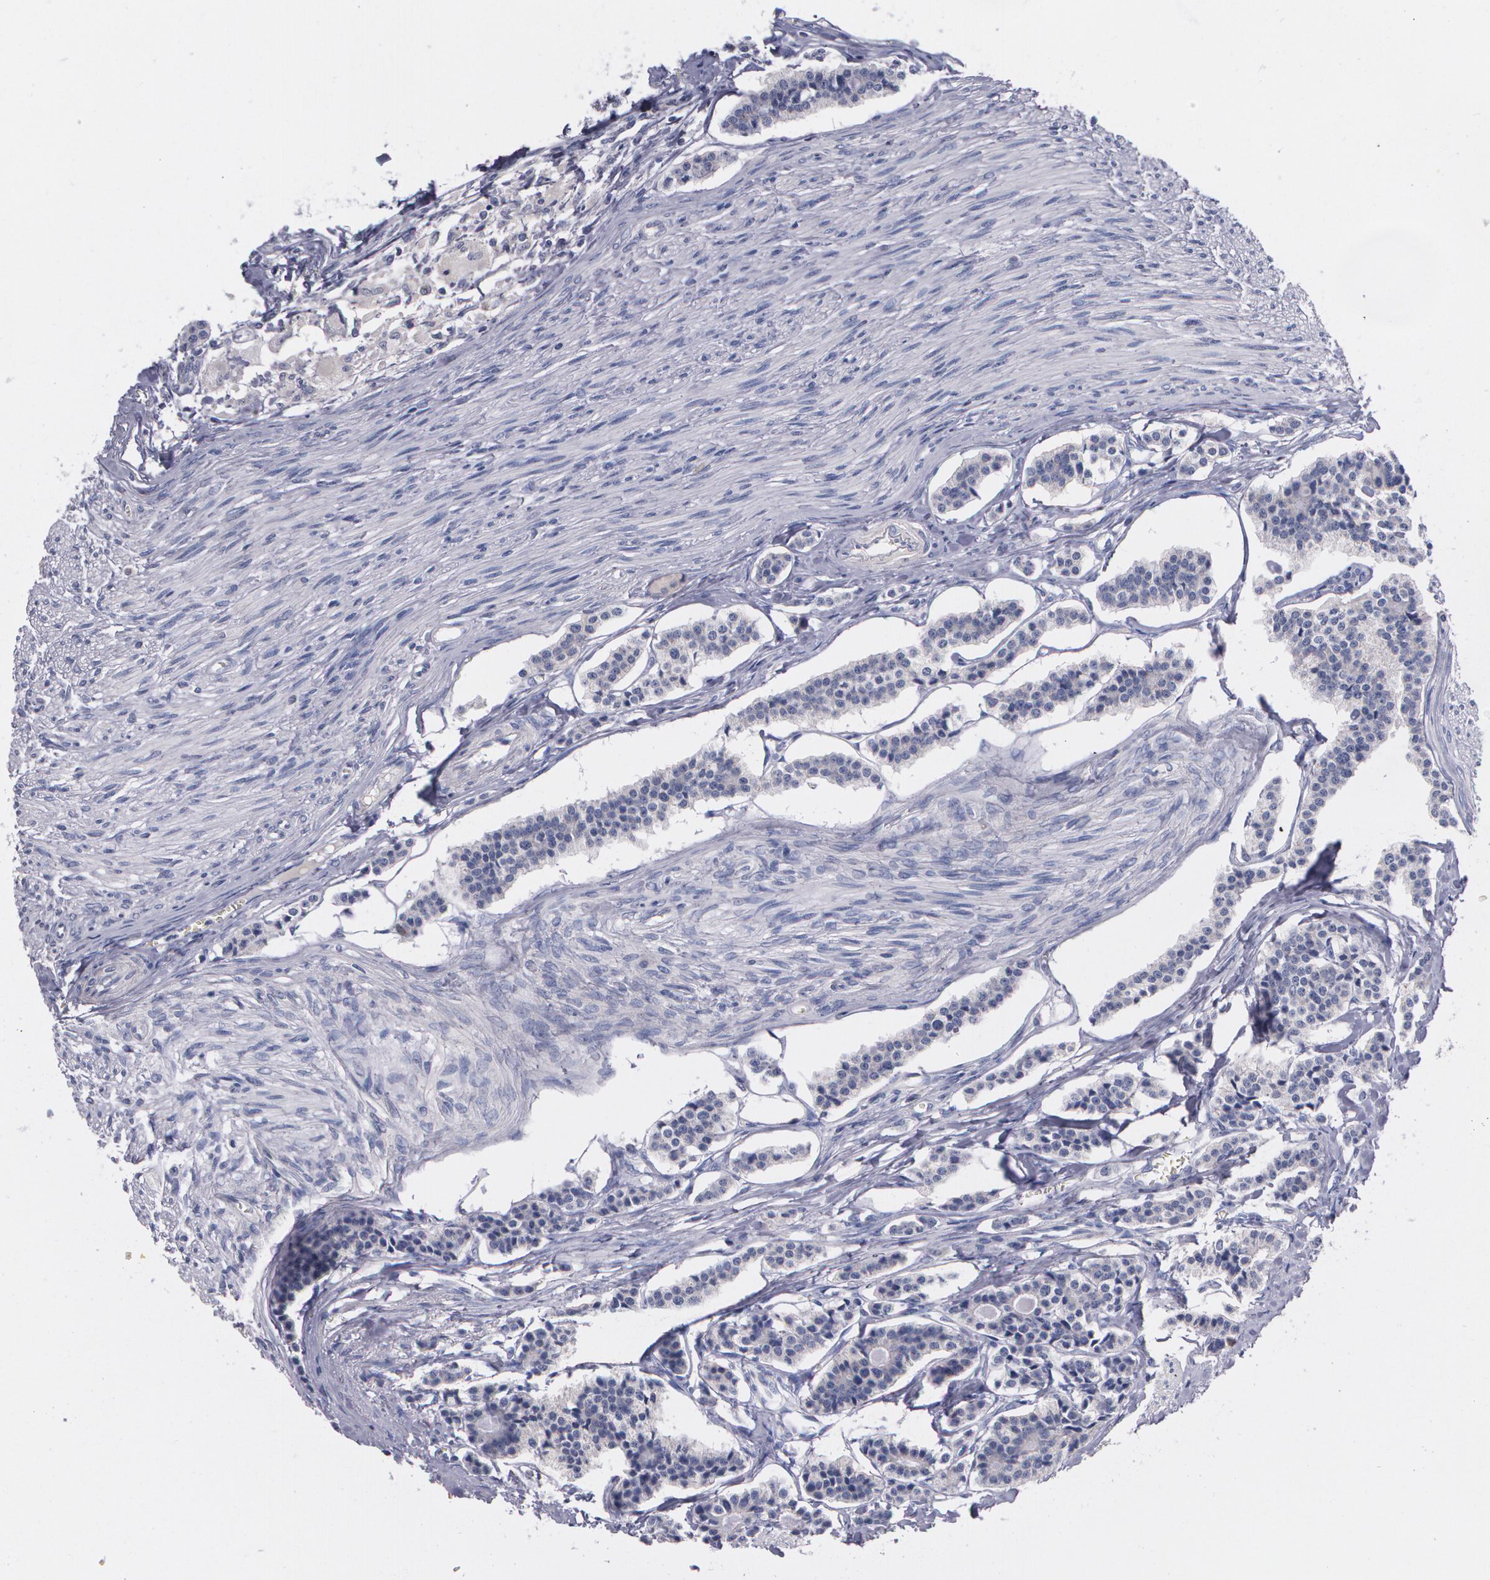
{"staining": {"intensity": "negative", "quantity": "none", "location": "none"}, "tissue": "carcinoid", "cell_type": "Tumor cells", "image_type": "cancer", "snomed": [{"axis": "morphology", "description": "Carcinoid, malignant, NOS"}, {"axis": "topography", "description": "Small intestine"}], "caption": "IHC of human carcinoid (malignant) demonstrates no positivity in tumor cells.", "gene": "HMMR", "patient": {"sex": "male", "age": 63}}